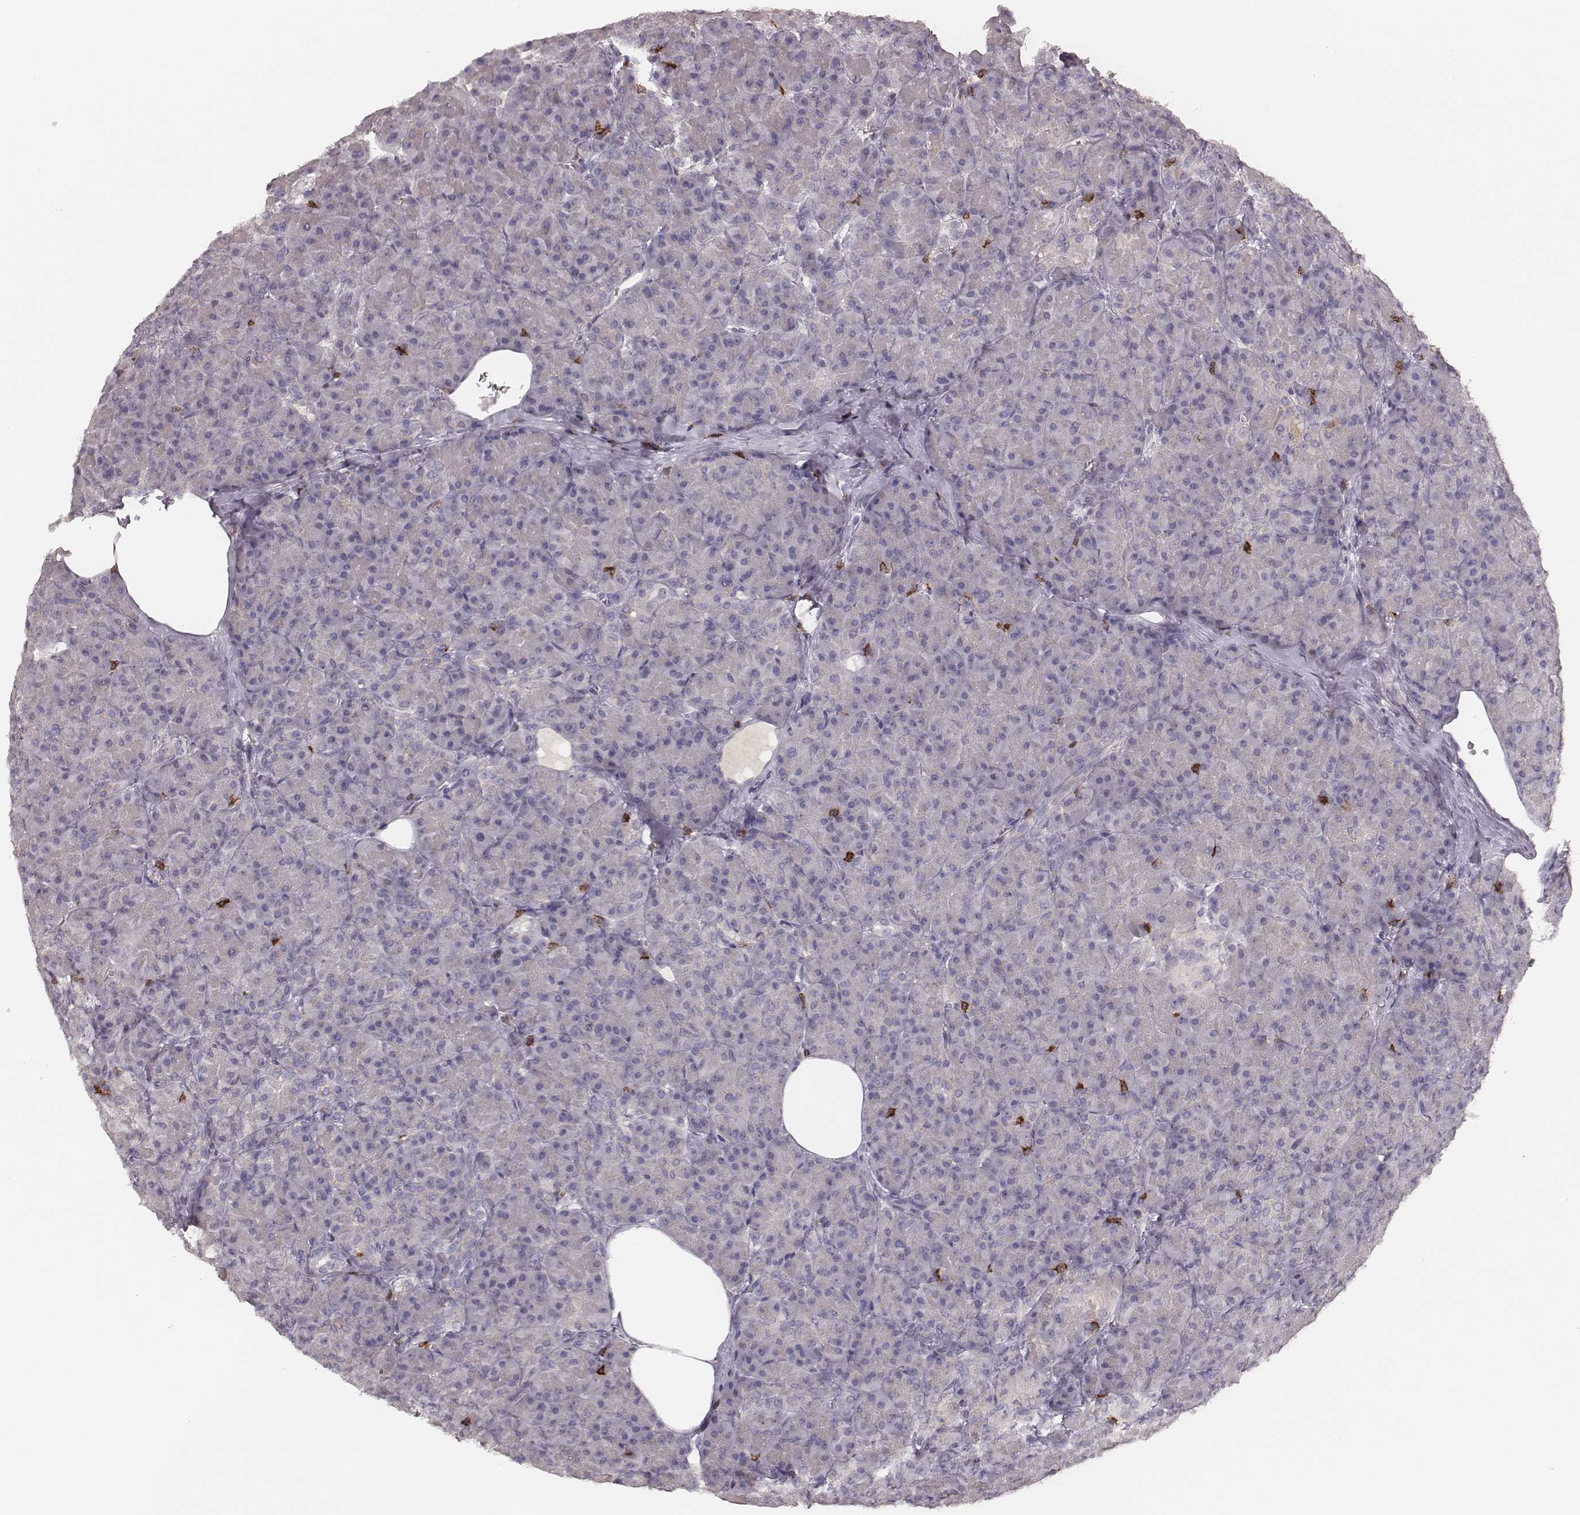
{"staining": {"intensity": "negative", "quantity": "none", "location": "none"}, "tissue": "pancreas", "cell_type": "Exocrine glandular cells", "image_type": "normal", "snomed": [{"axis": "morphology", "description": "Normal tissue, NOS"}, {"axis": "topography", "description": "Pancreas"}], "caption": "Immunohistochemical staining of benign human pancreas reveals no significant positivity in exocrine glandular cells.", "gene": "CD8A", "patient": {"sex": "male", "age": 57}}